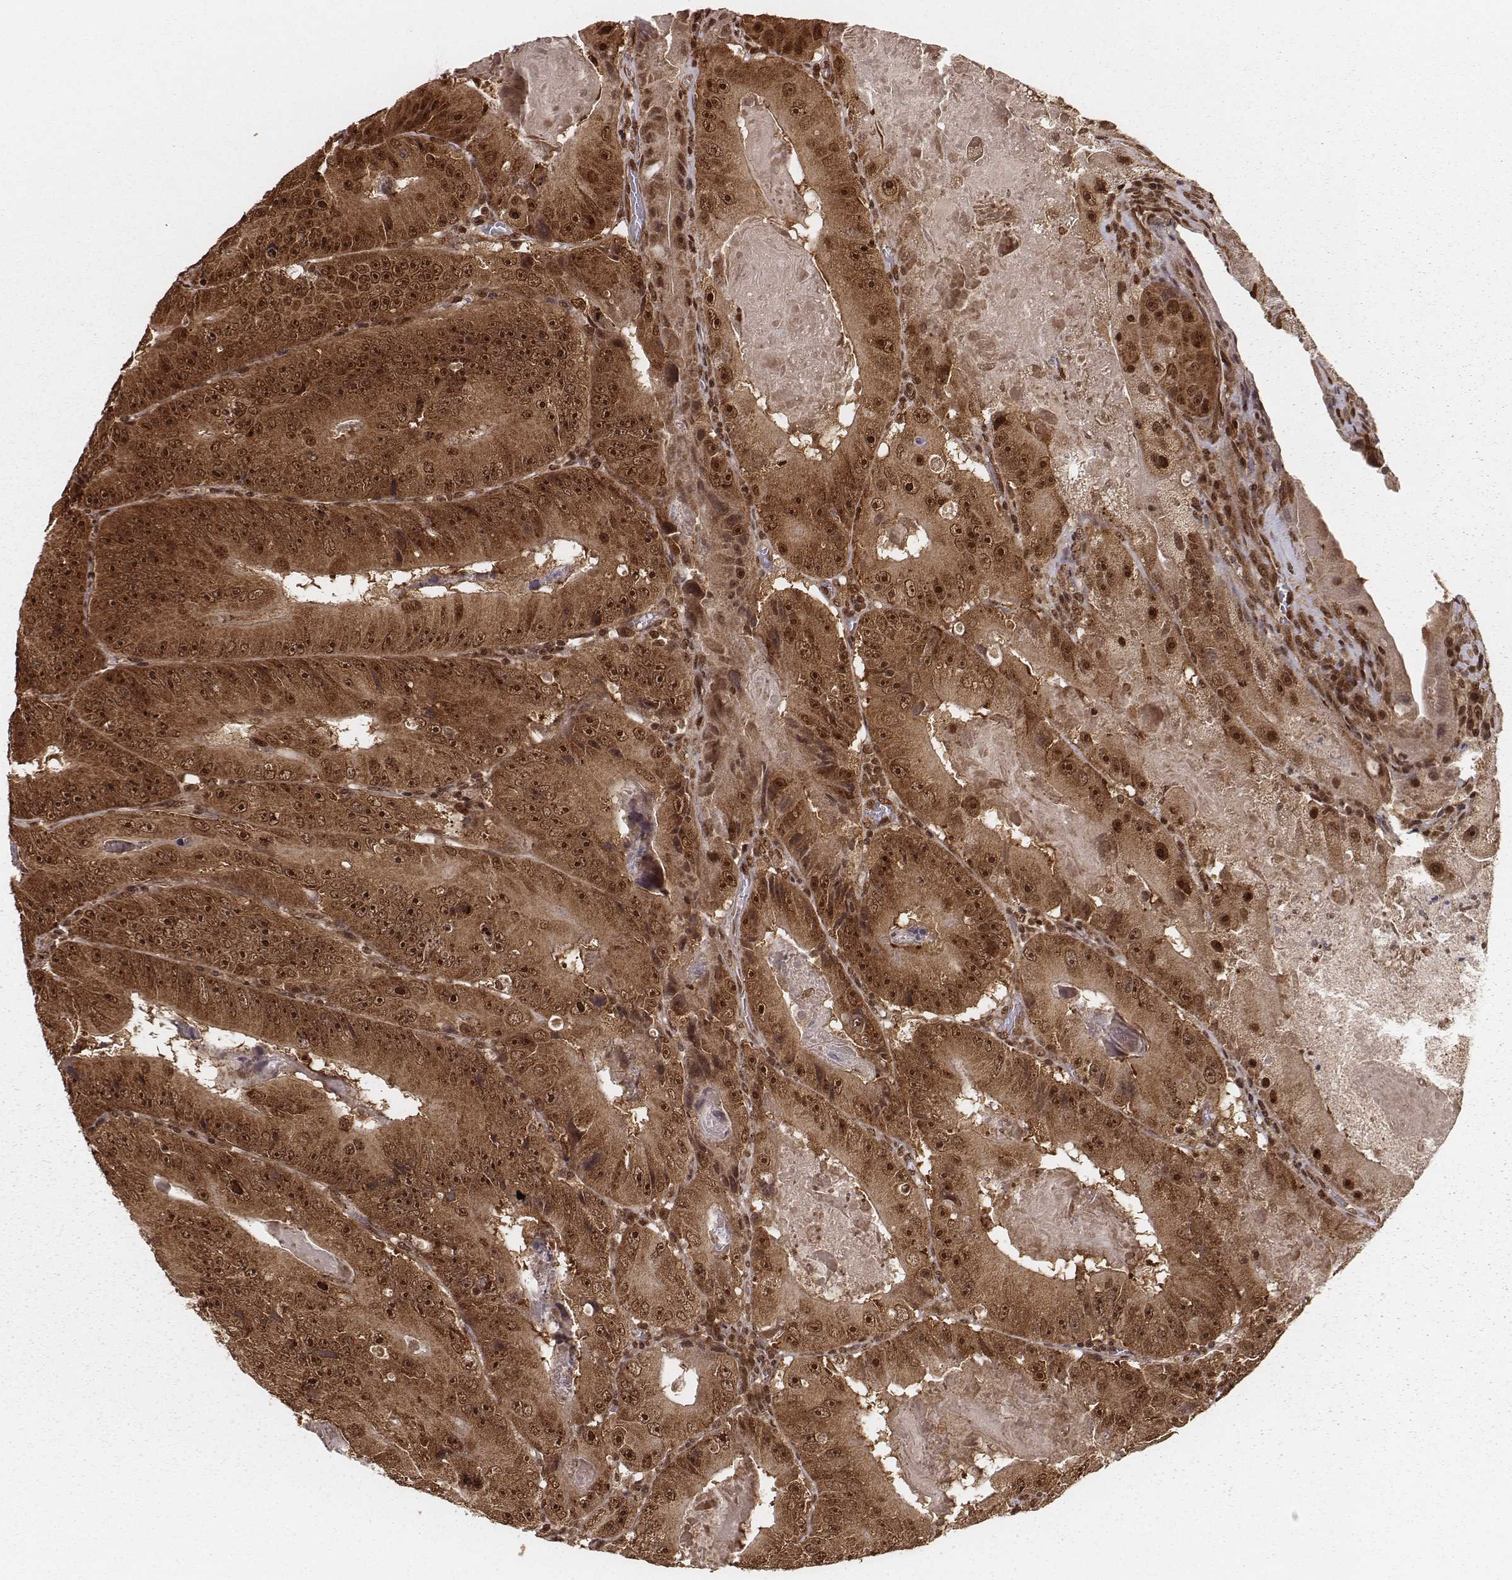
{"staining": {"intensity": "strong", "quantity": ">75%", "location": "cytoplasmic/membranous,nuclear"}, "tissue": "colorectal cancer", "cell_type": "Tumor cells", "image_type": "cancer", "snomed": [{"axis": "morphology", "description": "Adenocarcinoma, NOS"}, {"axis": "topography", "description": "Colon"}], "caption": "High-power microscopy captured an immunohistochemistry micrograph of colorectal adenocarcinoma, revealing strong cytoplasmic/membranous and nuclear positivity in approximately >75% of tumor cells.", "gene": "NFX1", "patient": {"sex": "female", "age": 86}}